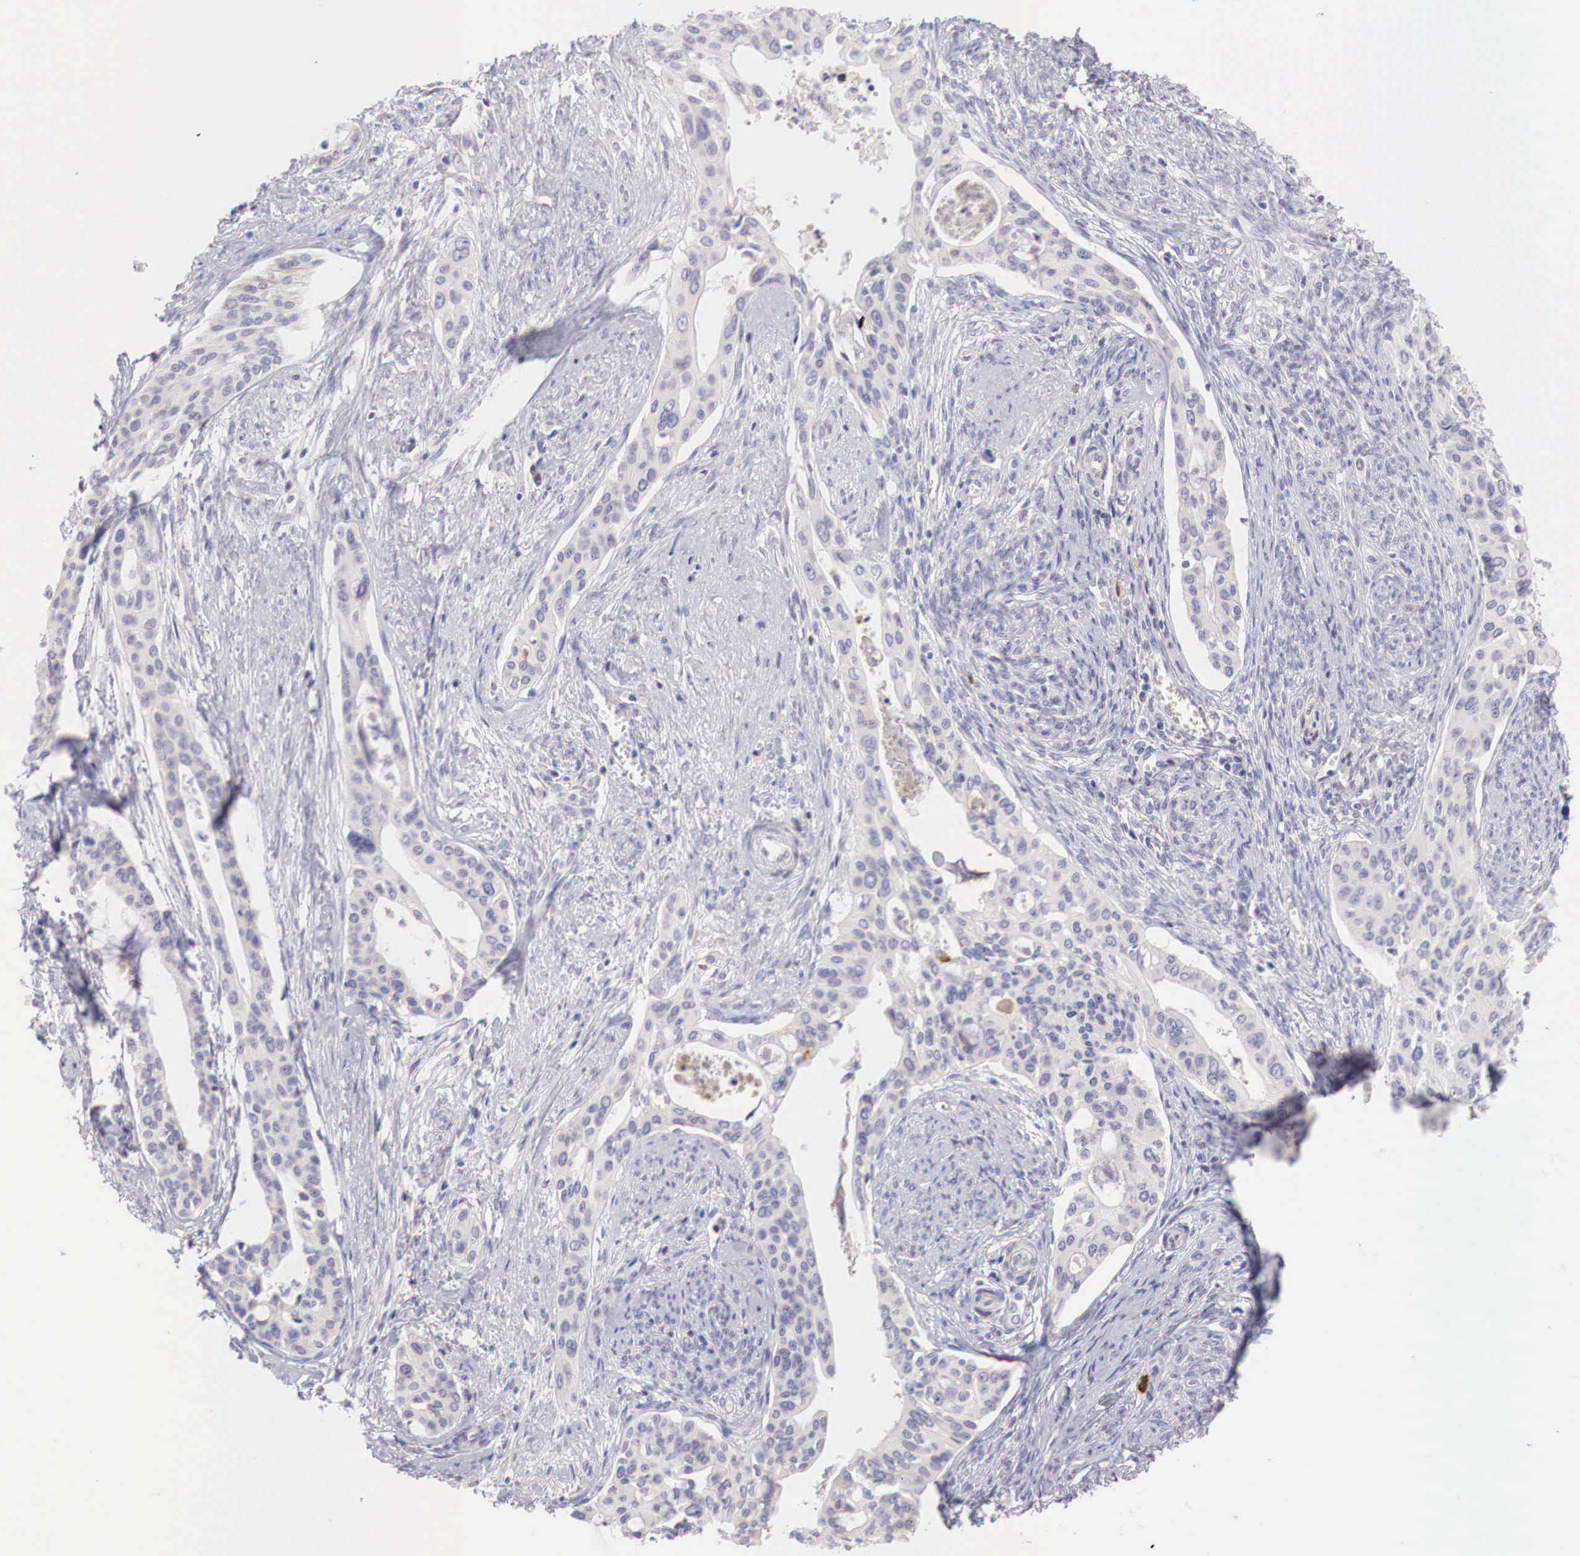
{"staining": {"intensity": "negative", "quantity": "none", "location": "none"}, "tissue": "cervical cancer", "cell_type": "Tumor cells", "image_type": "cancer", "snomed": [{"axis": "morphology", "description": "Squamous cell carcinoma, NOS"}, {"axis": "topography", "description": "Cervix"}], "caption": "This is an immunohistochemistry (IHC) image of human cervical squamous cell carcinoma. There is no positivity in tumor cells.", "gene": "XPNPEP2", "patient": {"sex": "female", "age": 34}}